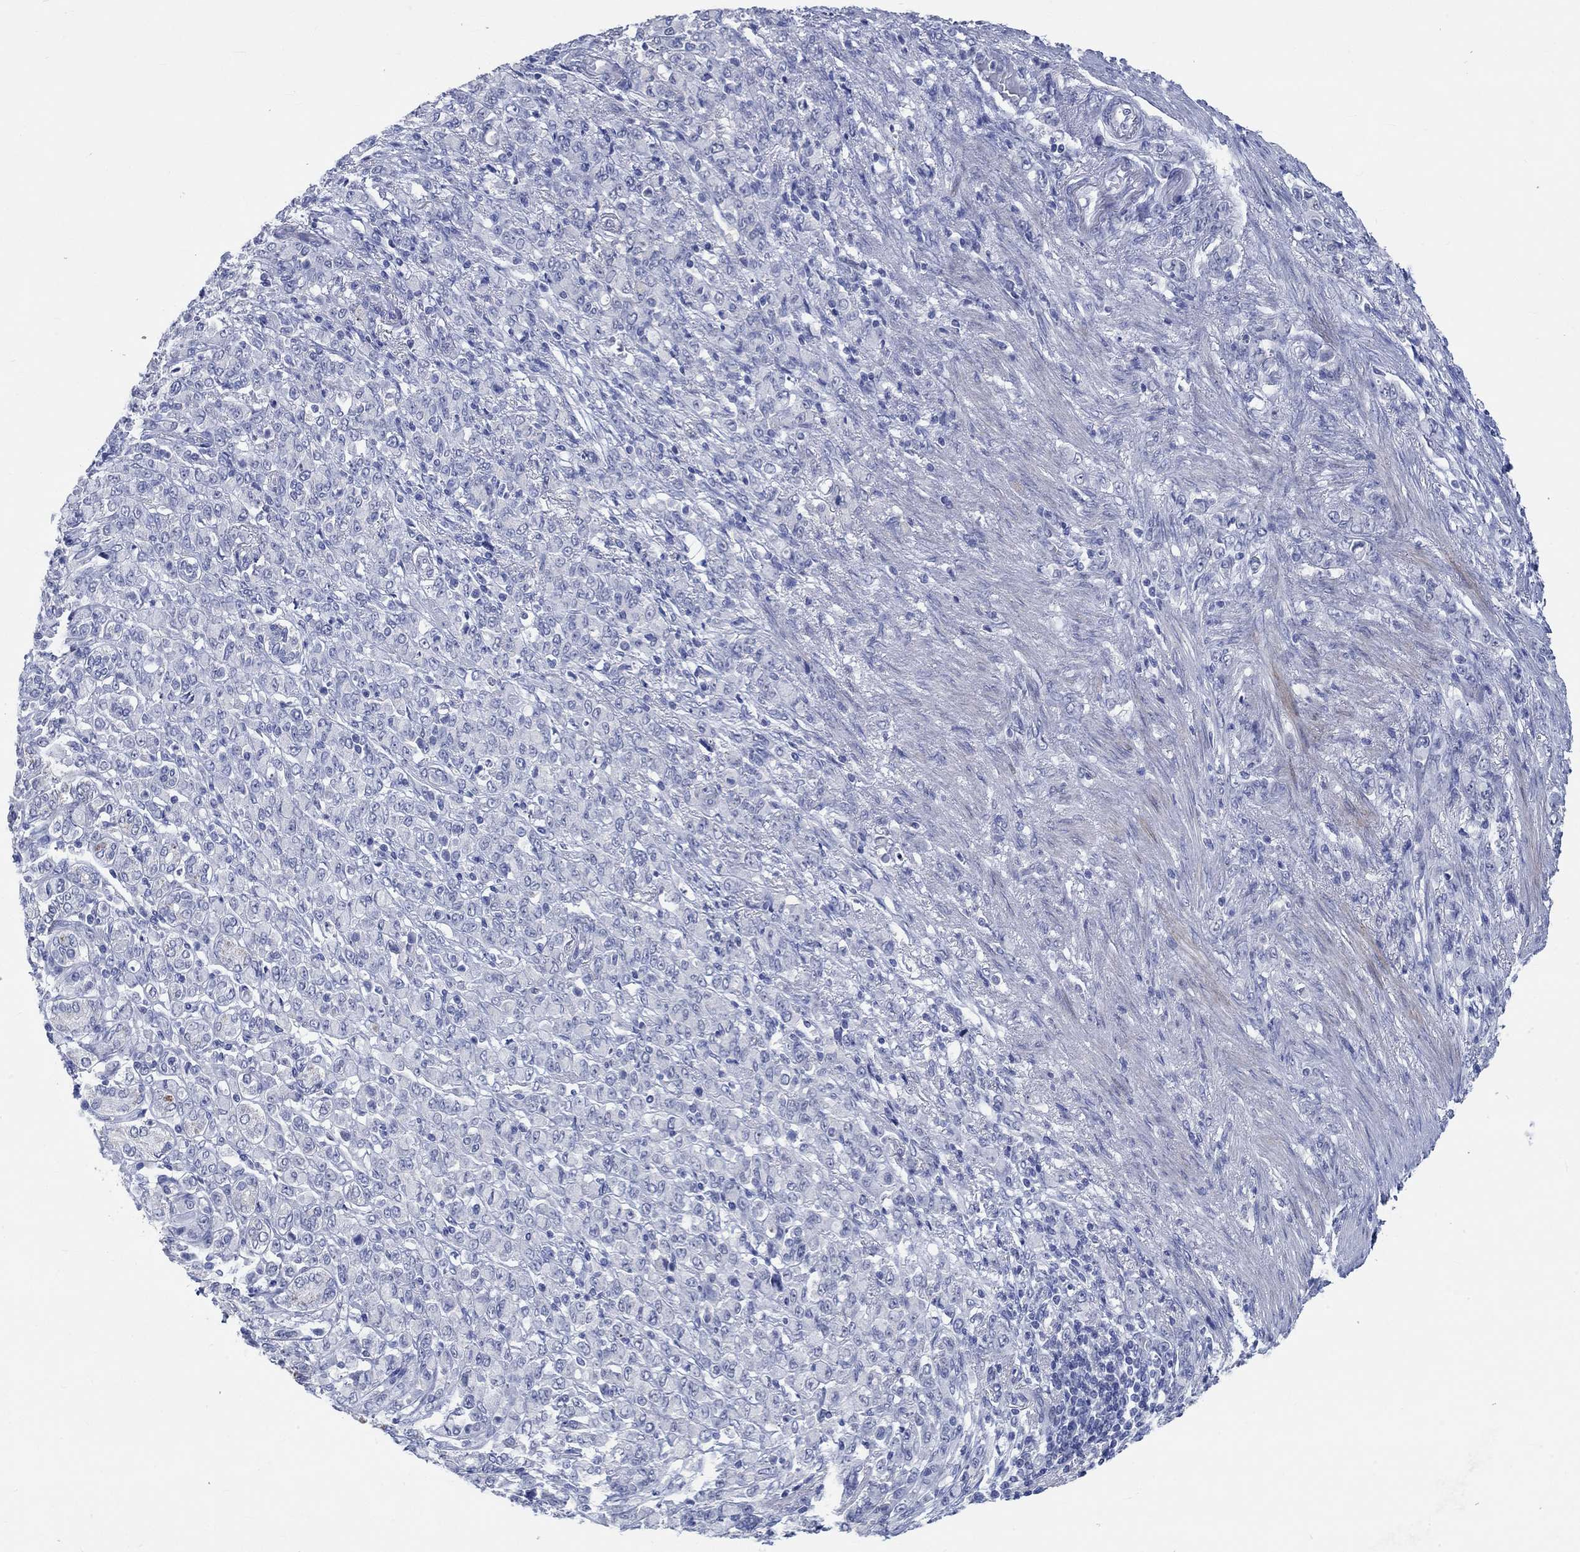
{"staining": {"intensity": "negative", "quantity": "none", "location": "none"}, "tissue": "stomach cancer", "cell_type": "Tumor cells", "image_type": "cancer", "snomed": [{"axis": "morphology", "description": "Normal tissue, NOS"}, {"axis": "morphology", "description": "Adenocarcinoma, NOS"}, {"axis": "topography", "description": "Stomach"}], "caption": "Tumor cells show no significant expression in stomach cancer (adenocarcinoma). Brightfield microscopy of IHC stained with DAB (3,3'-diaminobenzidine) (brown) and hematoxylin (blue), captured at high magnification.", "gene": "C4orf47", "patient": {"sex": "female", "age": 79}}